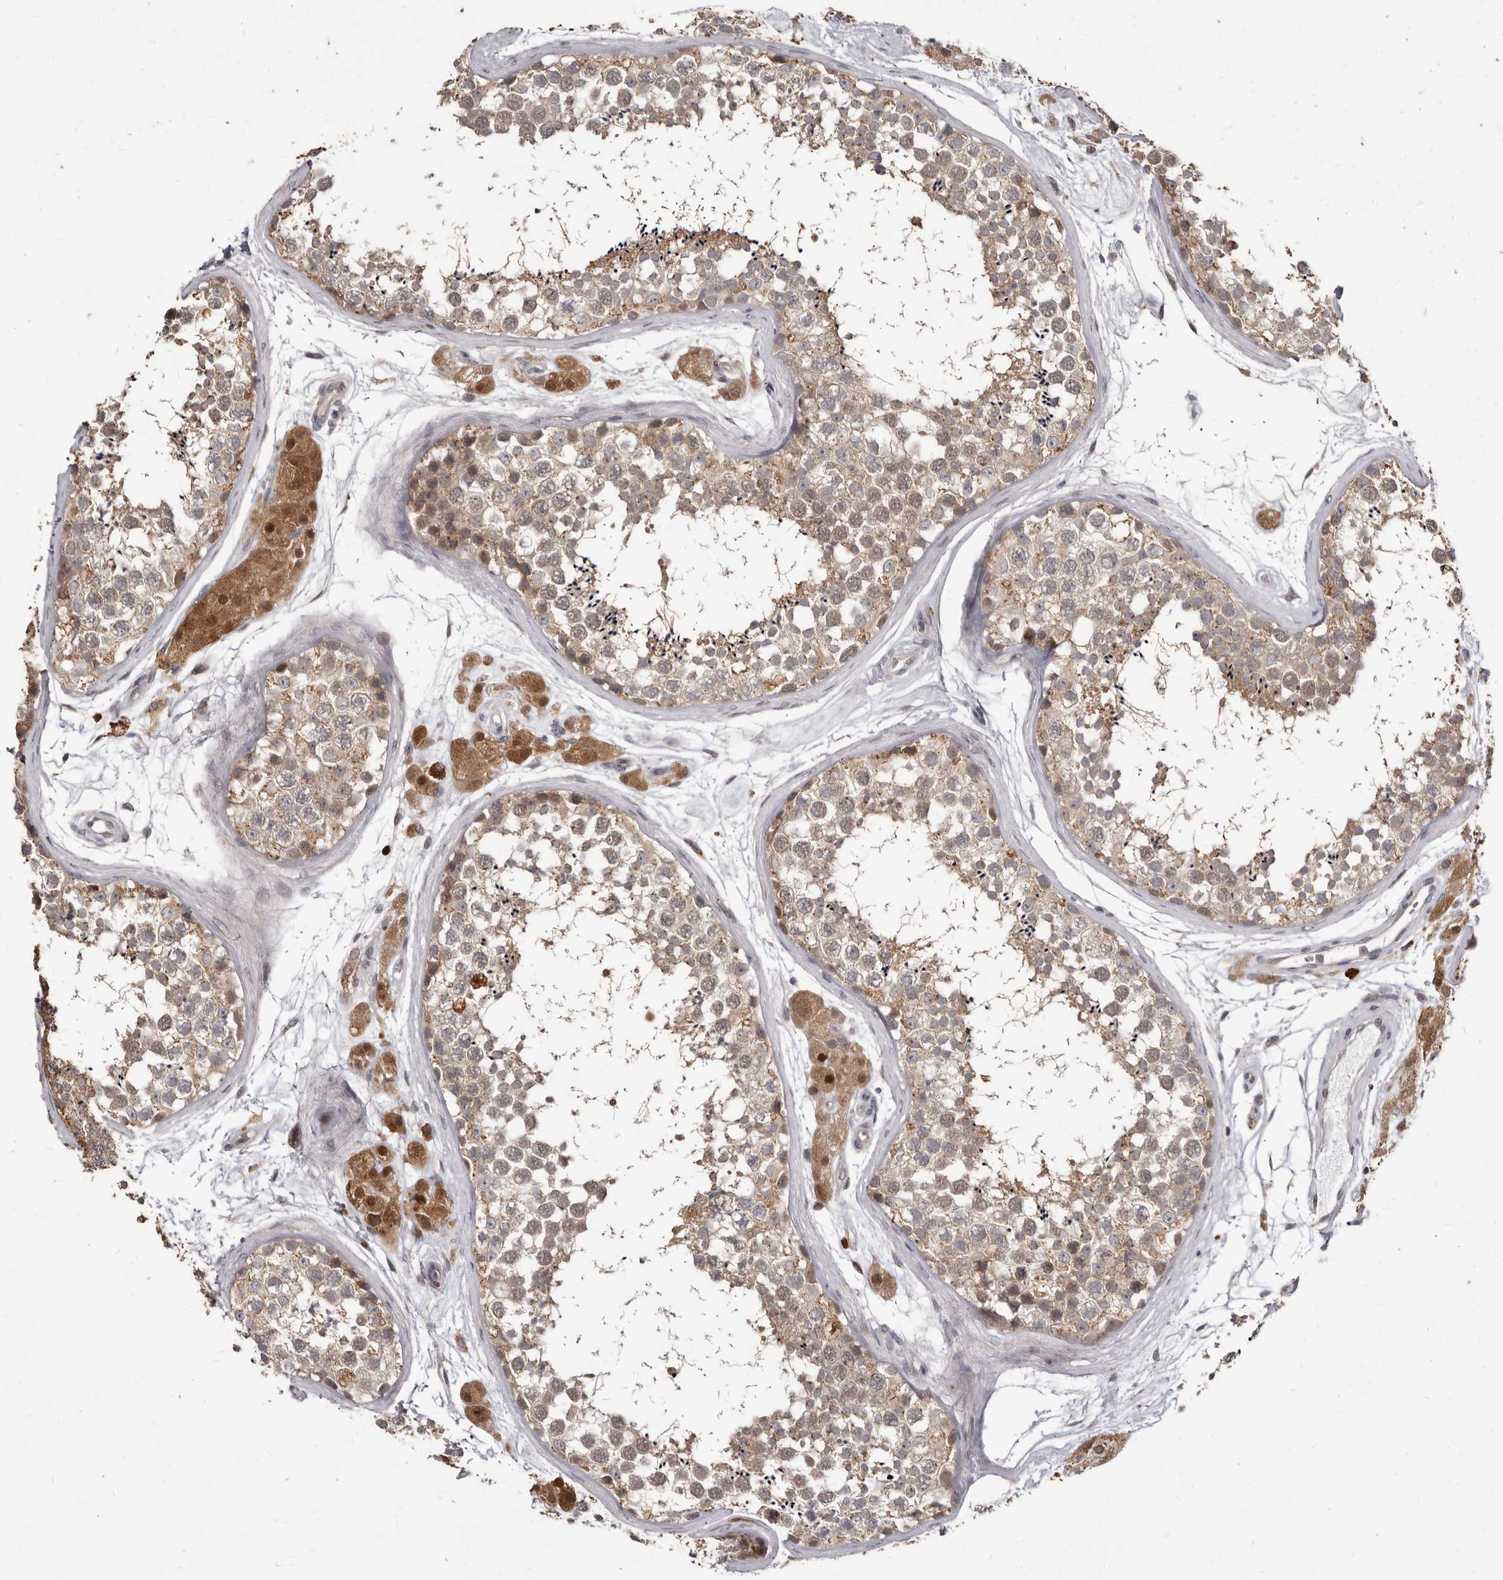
{"staining": {"intensity": "weak", "quantity": ">75%", "location": "cytoplasmic/membranous"}, "tissue": "testis", "cell_type": "Cells in seminiferous ducts", "image_type": "normal", "snomed": [{"axis": "morphology", "description": "Normal tissue, NOS"}, {"axis": "topography", "description": "Testis"}], "caption": "Protein staining of normal testis exhibits weak cytoplasmic/membranous staining in approximately >75% of cells in seminiferous ducts.", "gene": "ACLY", "patient": {"sex": "male", "age": 56}}